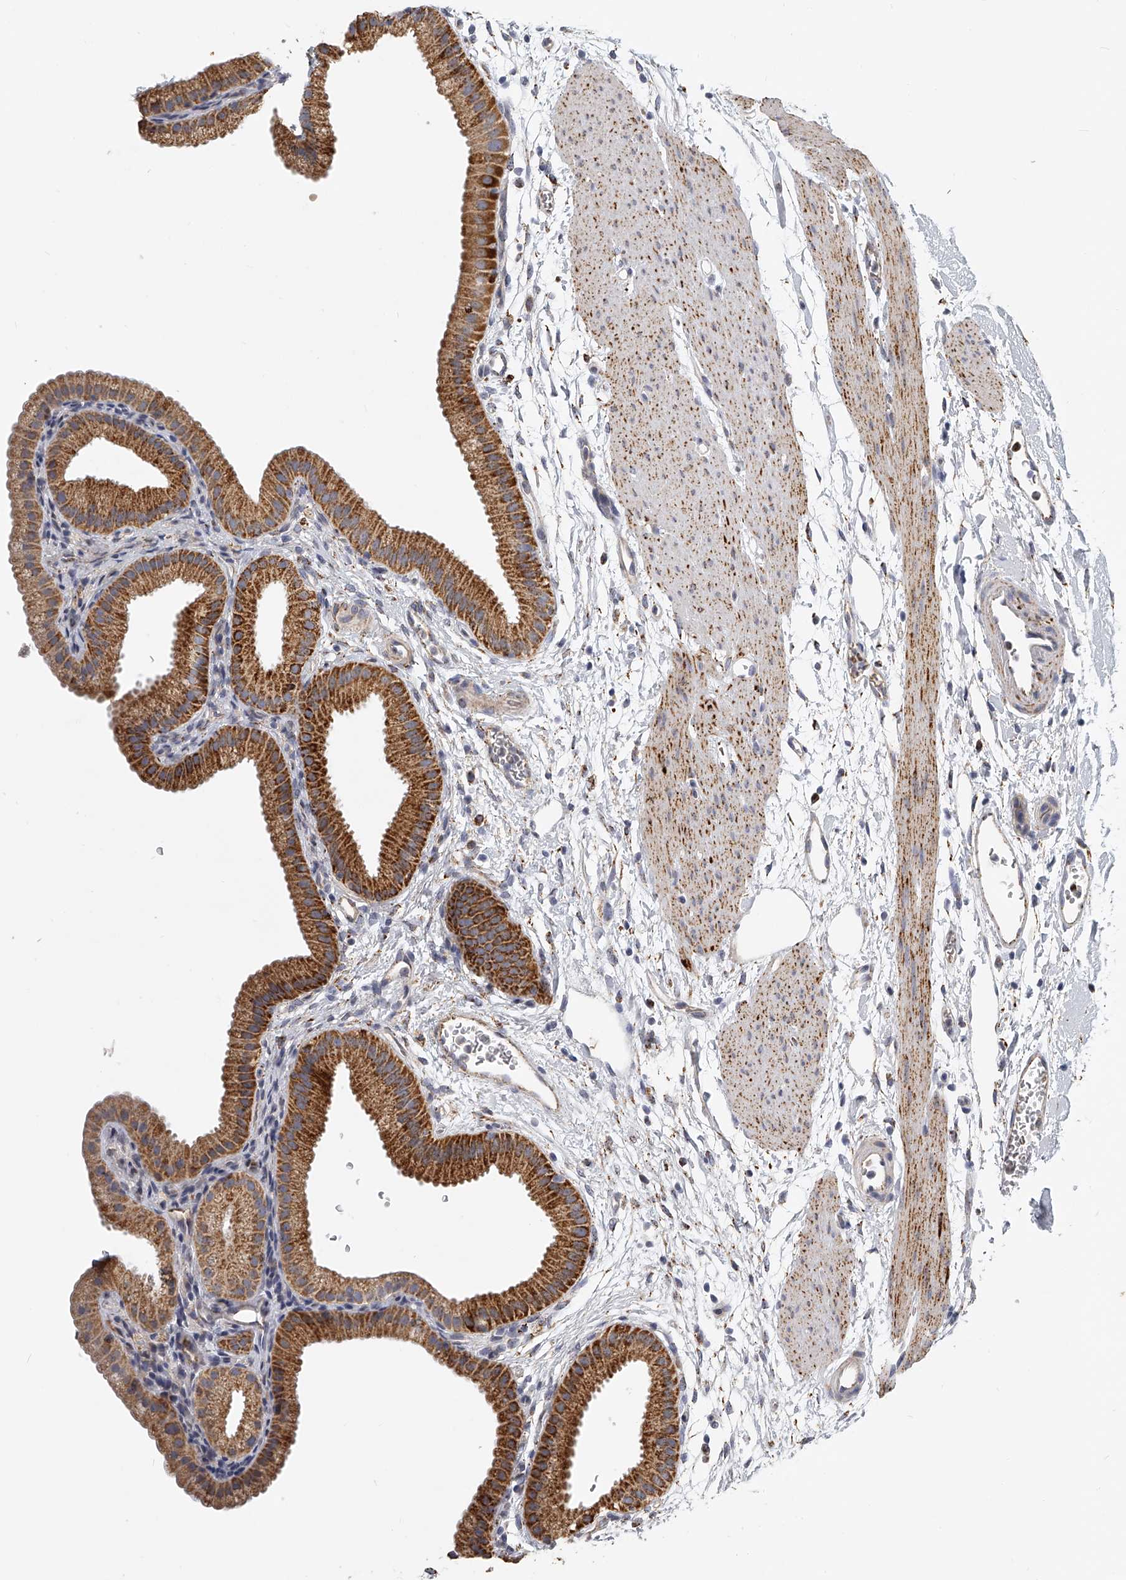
{"staining": {"intensity": "strong", "quantity": ">75%", "location": "cytoplasmic/membranous"}, "tissue": "gallbladder", "cell_type": "Glandular cells", "image_type": "normal", "snomed": [{"axis": "morphology", "description": "Normal tissue, NOS"}, {"axis": "topography", "description": "Gallbladder"}], "caption": "The immunohistochemical stain shows strong cytoplasmic/membranous expression in glandular cells of benign gallbladder. (DAB IHC with brightfield microscopy, high magnification).", "gene": "KLHL7", "patient": {"sex": "female", "age": 64}}